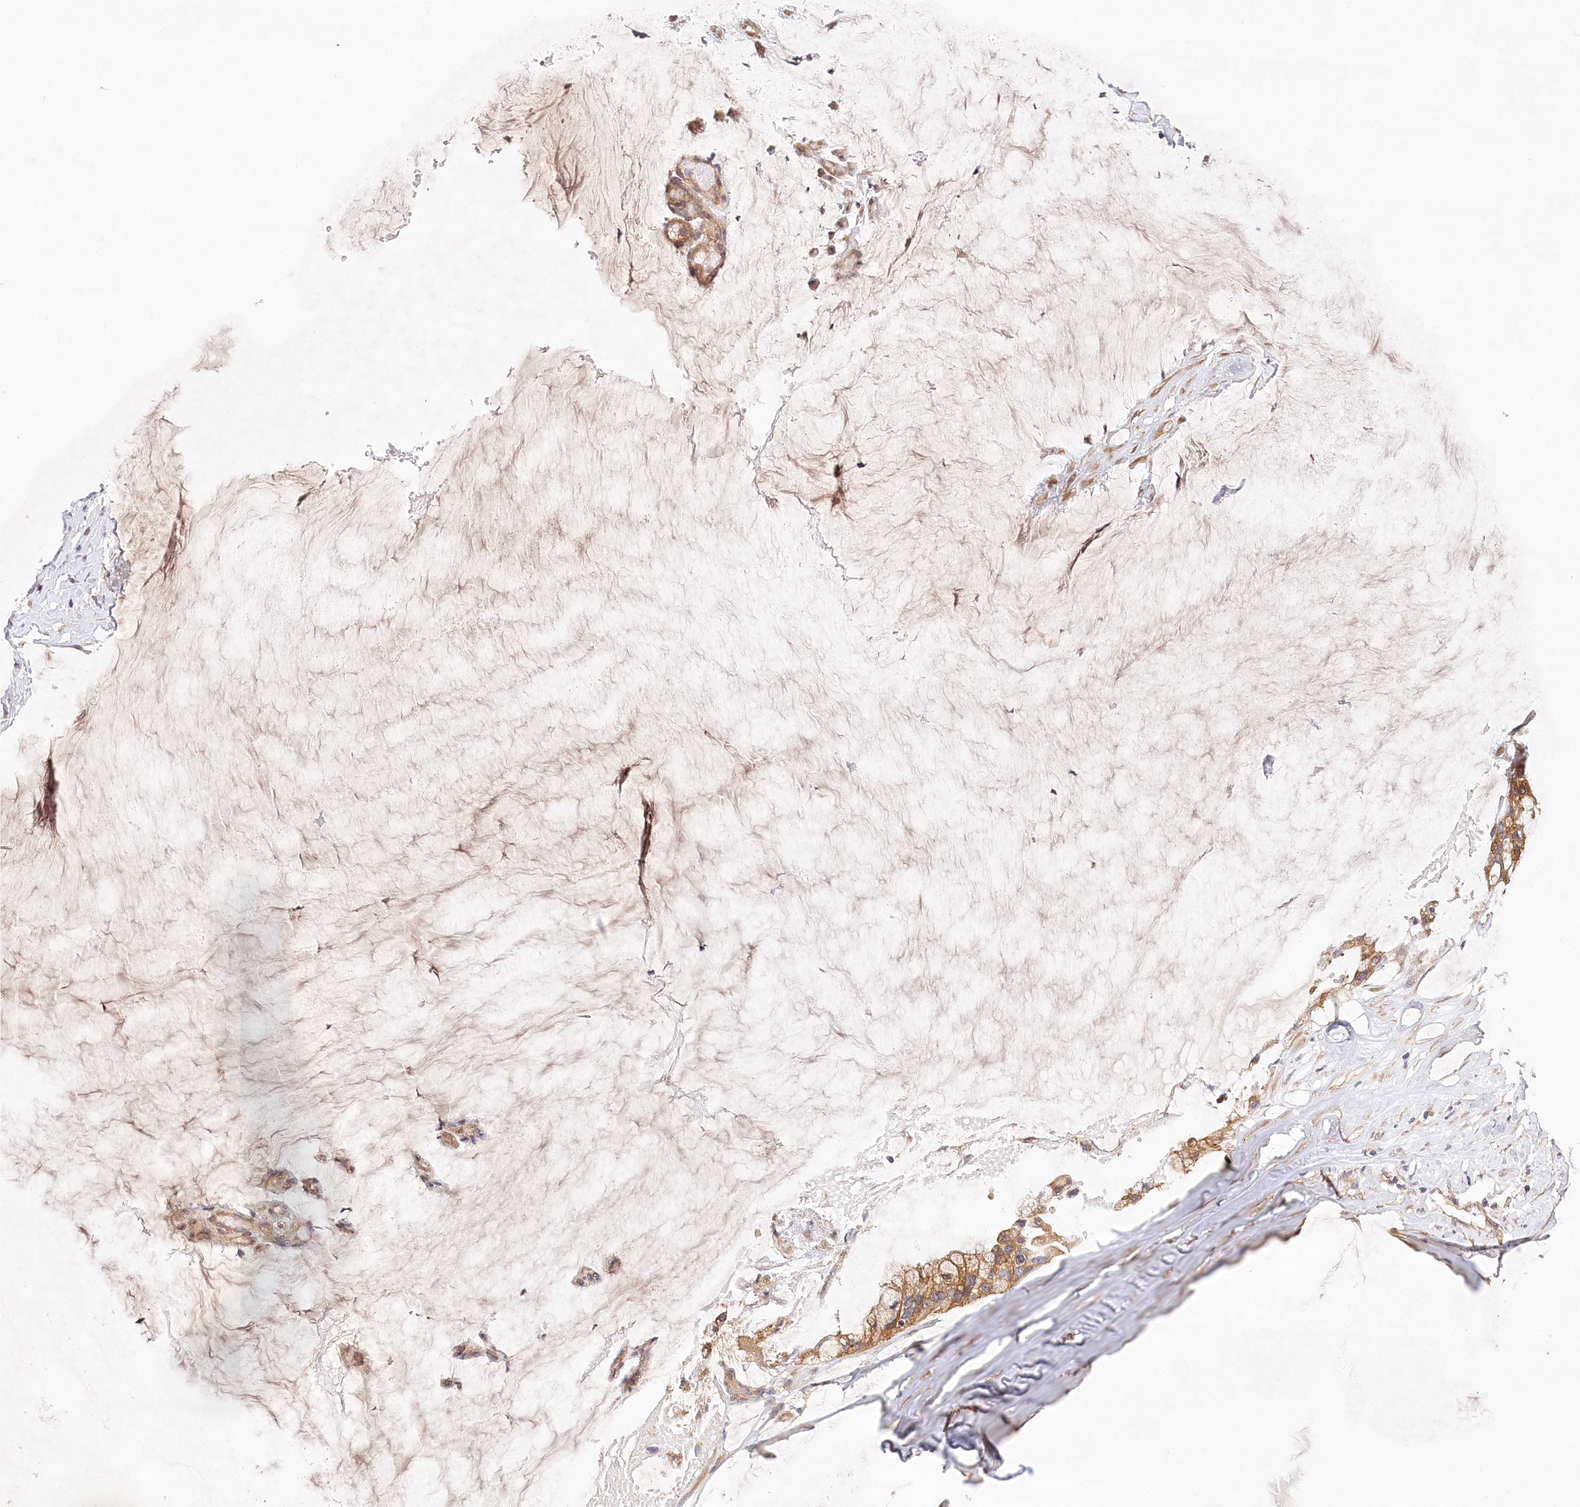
{"staining": {"intensity": "strong", "quantity": ">75%", "location": "cytoplasmic/membranous"}, "tissue": "ovarian cancer", "cell_type": "Tumor cells", "image_type": "cancer", "snomed": [{"axis": "morphology", "description": "Cystadenocarcinoma, mucinous, NOS"}, {"axis": "topography", "description": "Ovary"}], "caption": "This image demonstrates mucinous cystadenocarcinoma (ovarian) stained with immunohistochemistry to label a protein in brown. The cytoplasmic/membranous of tumor cells show strong positivity for the protein. Nuclei are counter-stained blue.", "gene": "LSS", "patient": {"sex": "female", "age": 39}}